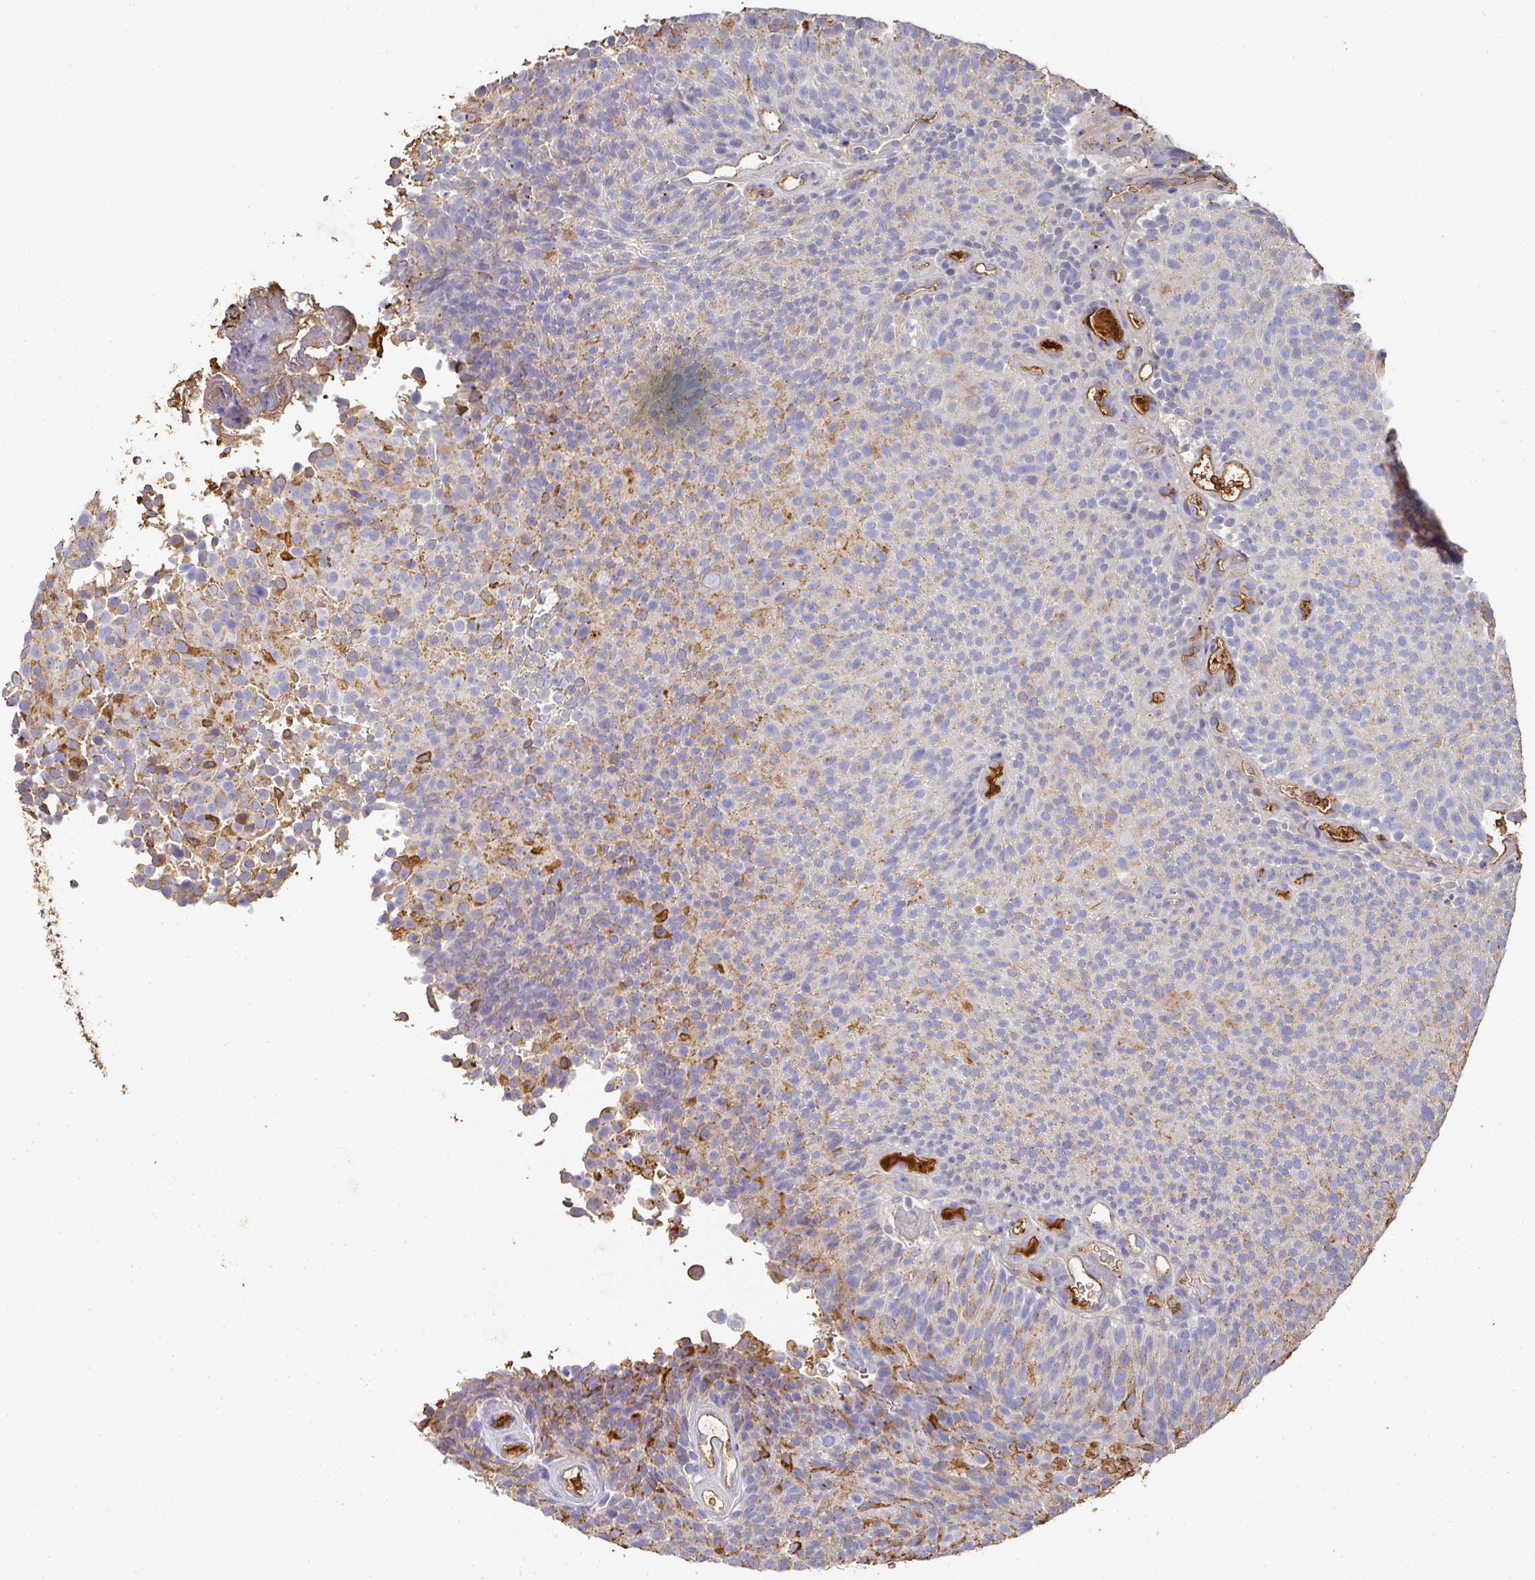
{"staining": {"intensity": "moderate", "quantity": "<25%", "location": "cytoplasmic/membranous"}, "tissue": "urothelial cancer", "cell_type": "Tumor cells", "image_type": "cancer", "snomed": [{"axis": "morphology", "description": "Urothelial carcinoma, Low grade"}, {"axis": "topography", "description": "Urinary bladder"}], "caption": "Immunohistochemical staining of urothelial carcinoma (low-grade) demonstrates low levels of moderate cytoplasmic/membranous protein positivity in approximately <25% of tumor cells. (DAB (3,3'-diaminobenzidine) = brown stain, brightfield microscopy at high magnification).", "gene": "ALB", "patient": {"sex": "male", "age": 78}}